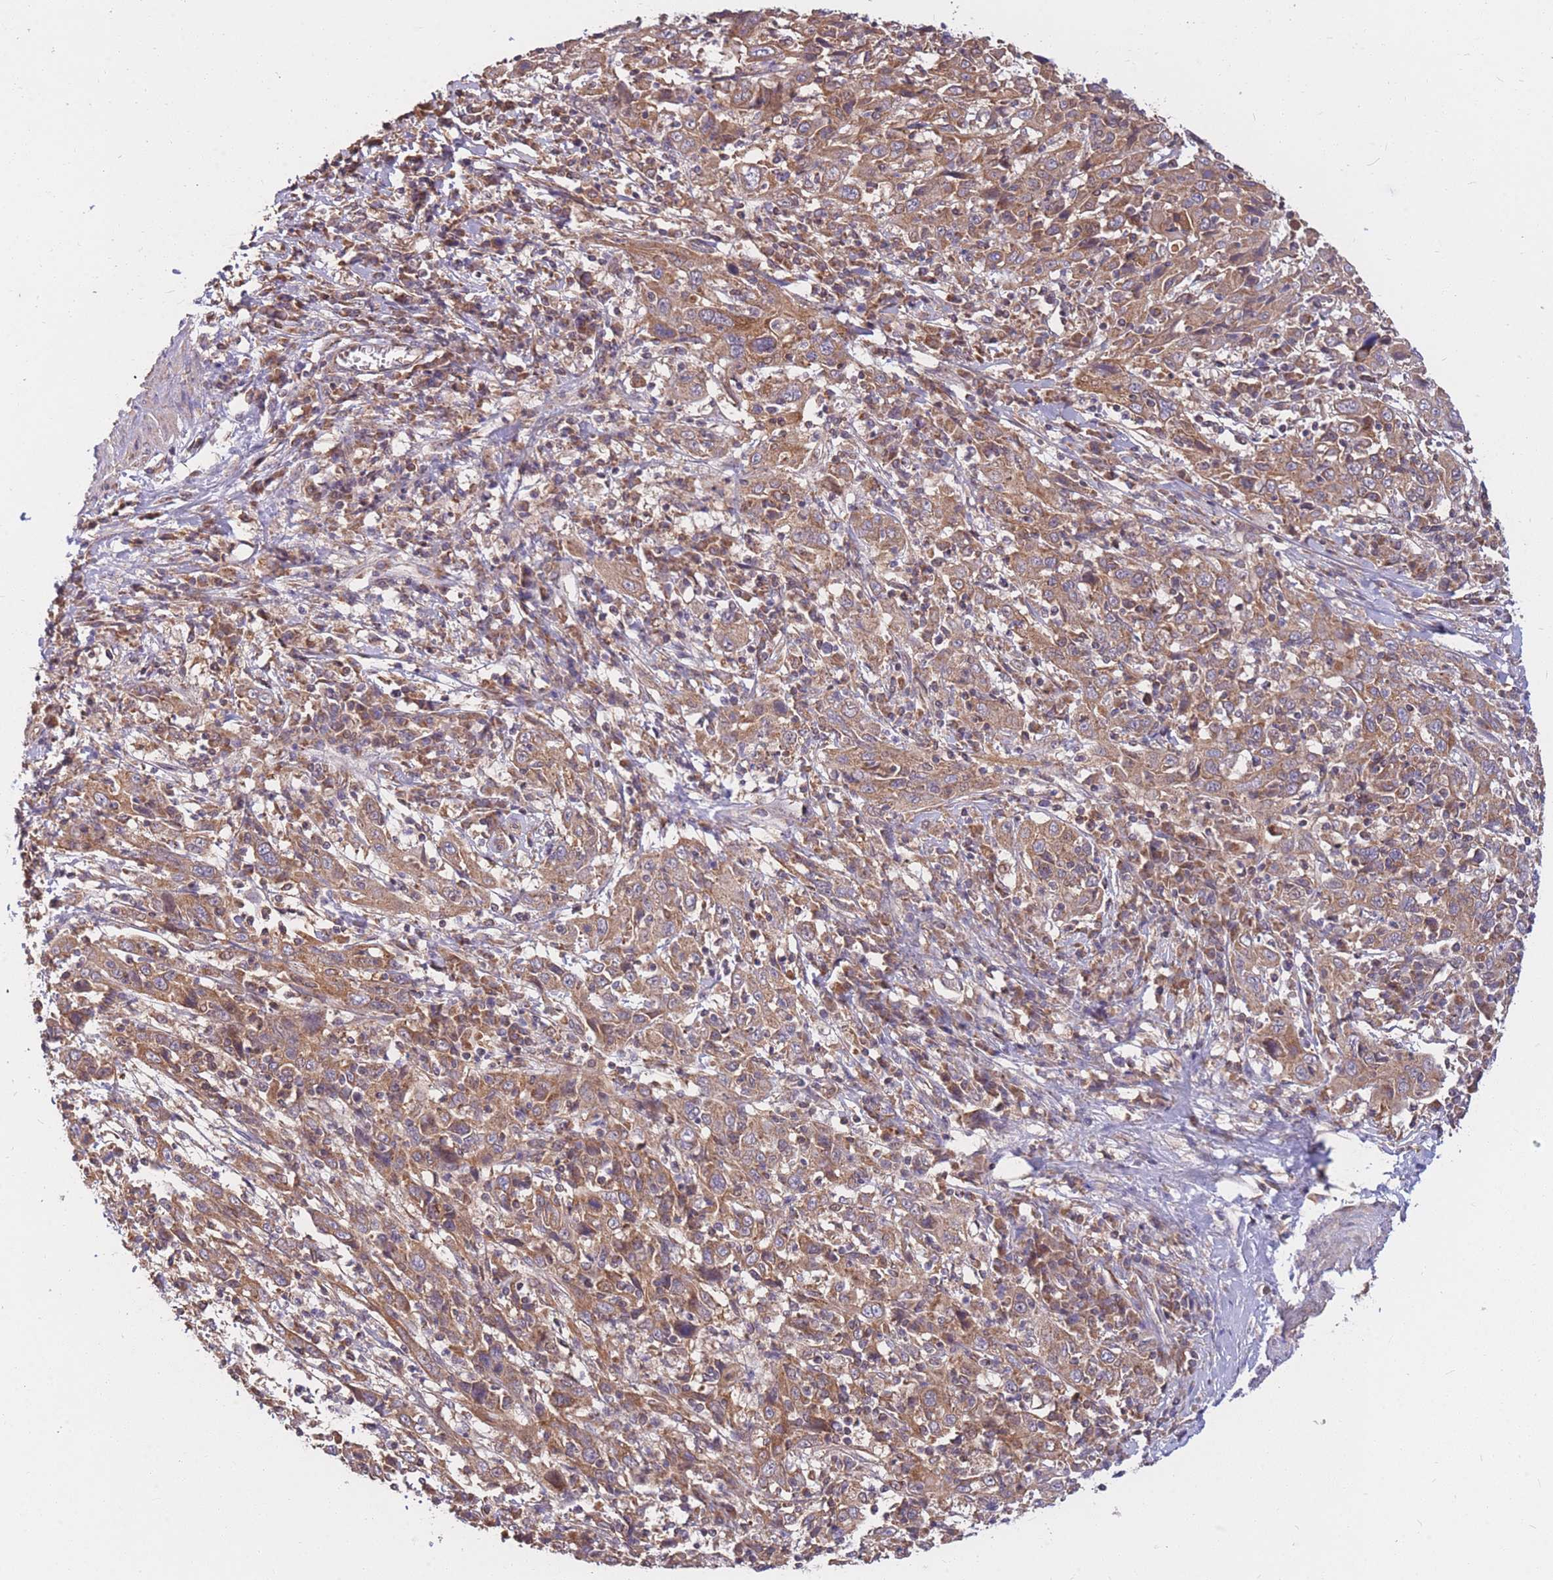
{"staining": {"intensity": "moderate", "quantity": ">75%", "location": "cytoplasmic/membranous"}, "tissue": "cervical cancer", "cell_type": "Tumor cells", "image_type": "cancer", "snomed": [{"axis": "morphology", "description": "Squamous cell carcinoma, NOS"}, {"axis": "topography", "description": "Cervix"}], "caption": "Moderate cytoplasmic/membranous staining for a protein is identified in about >75% of tumor cells of cervical squamous cell carcinoma using IHC.", "gene": "PTPMT1", "patient": {"sex": "female", "age": 46}}